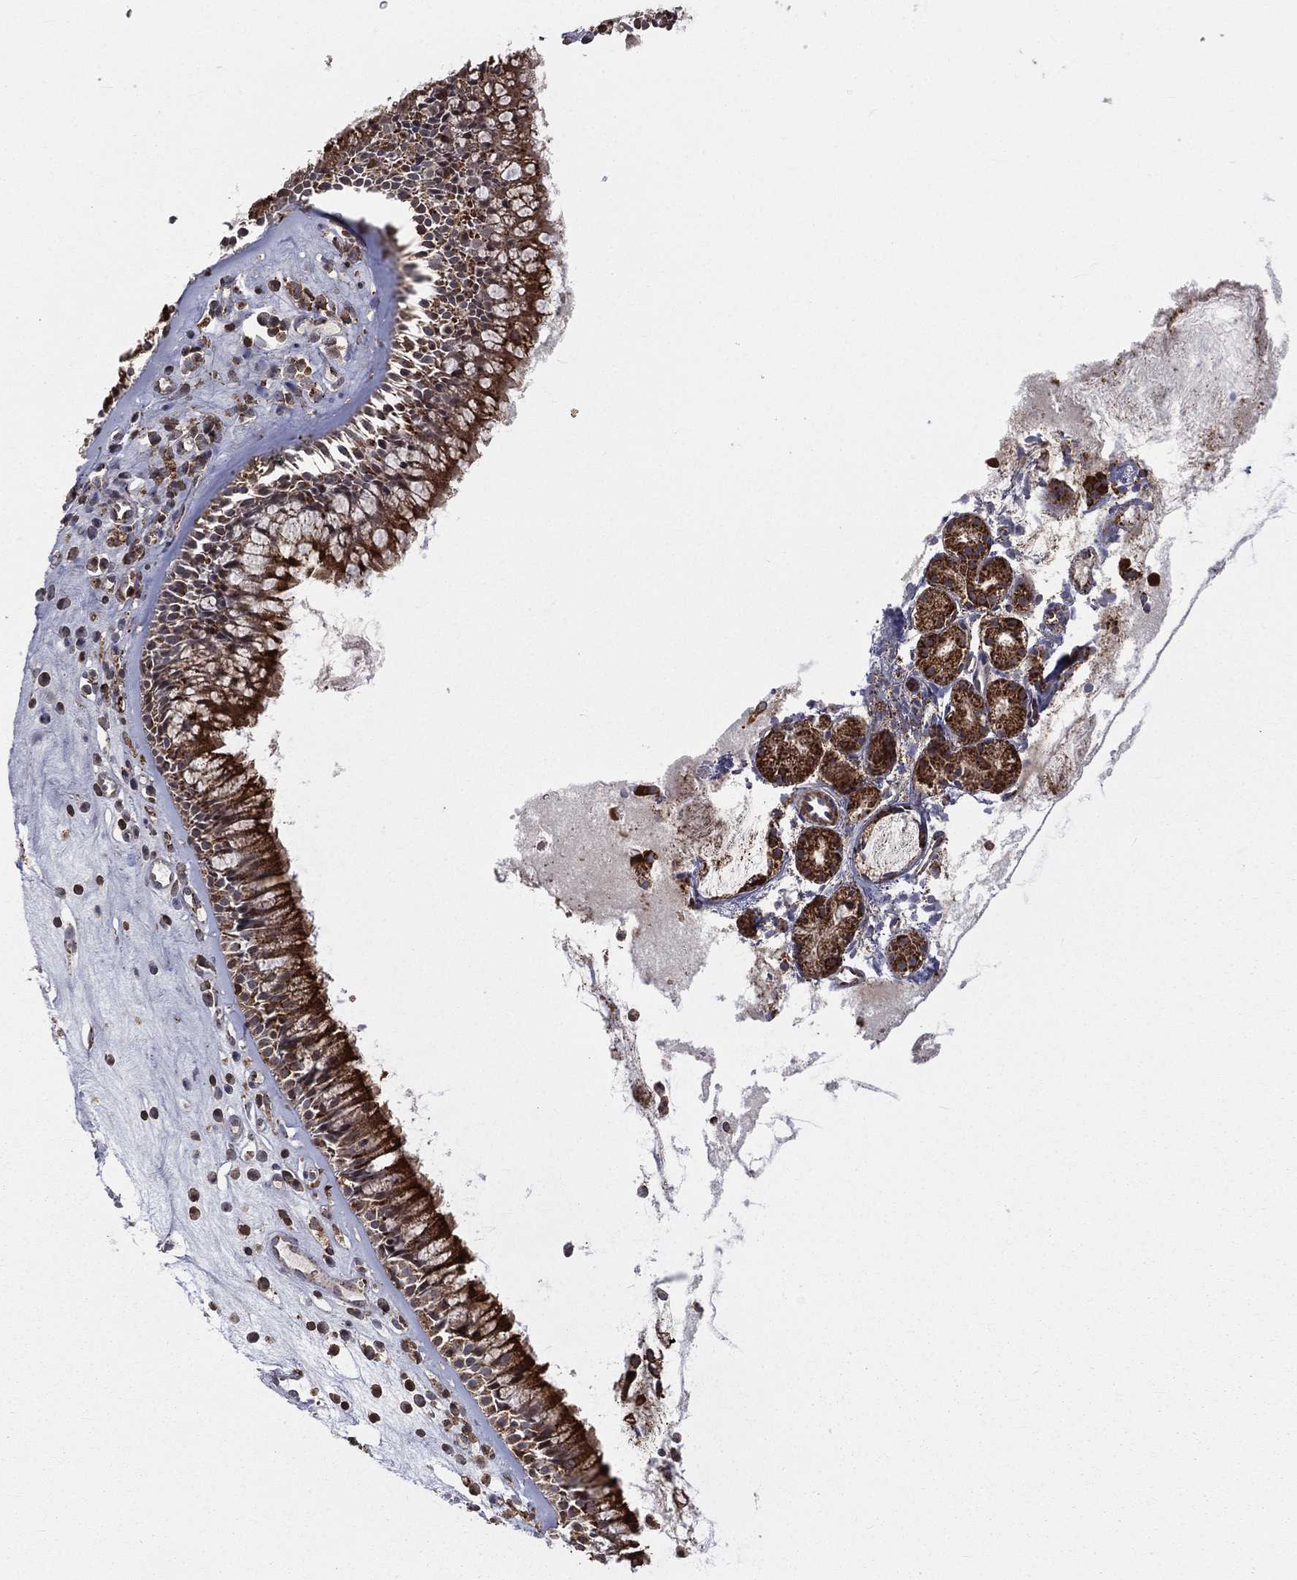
{"staining": {"intensity": "strong", "quantity": ">75%", "location": "cytoplasmic/membranous"}, "tissue": "nasopharynx", "cell_type": "Respiratory epithelial cells", "image_type": "normal", "snomed": [{"axis": "morphology", "description": "Normal tissue, NOS"}, {"axis": "topography", "description": "Nasopharynx"}], "caption": "Strong cytoplasmic/membranous expression for a protein is appreciated in about >75% of respiratory epithelial cells of normal nasopharynx using immunohistochemistry.", "gene": "RIN3", "patient": {"sex": "male", "age": 57}}